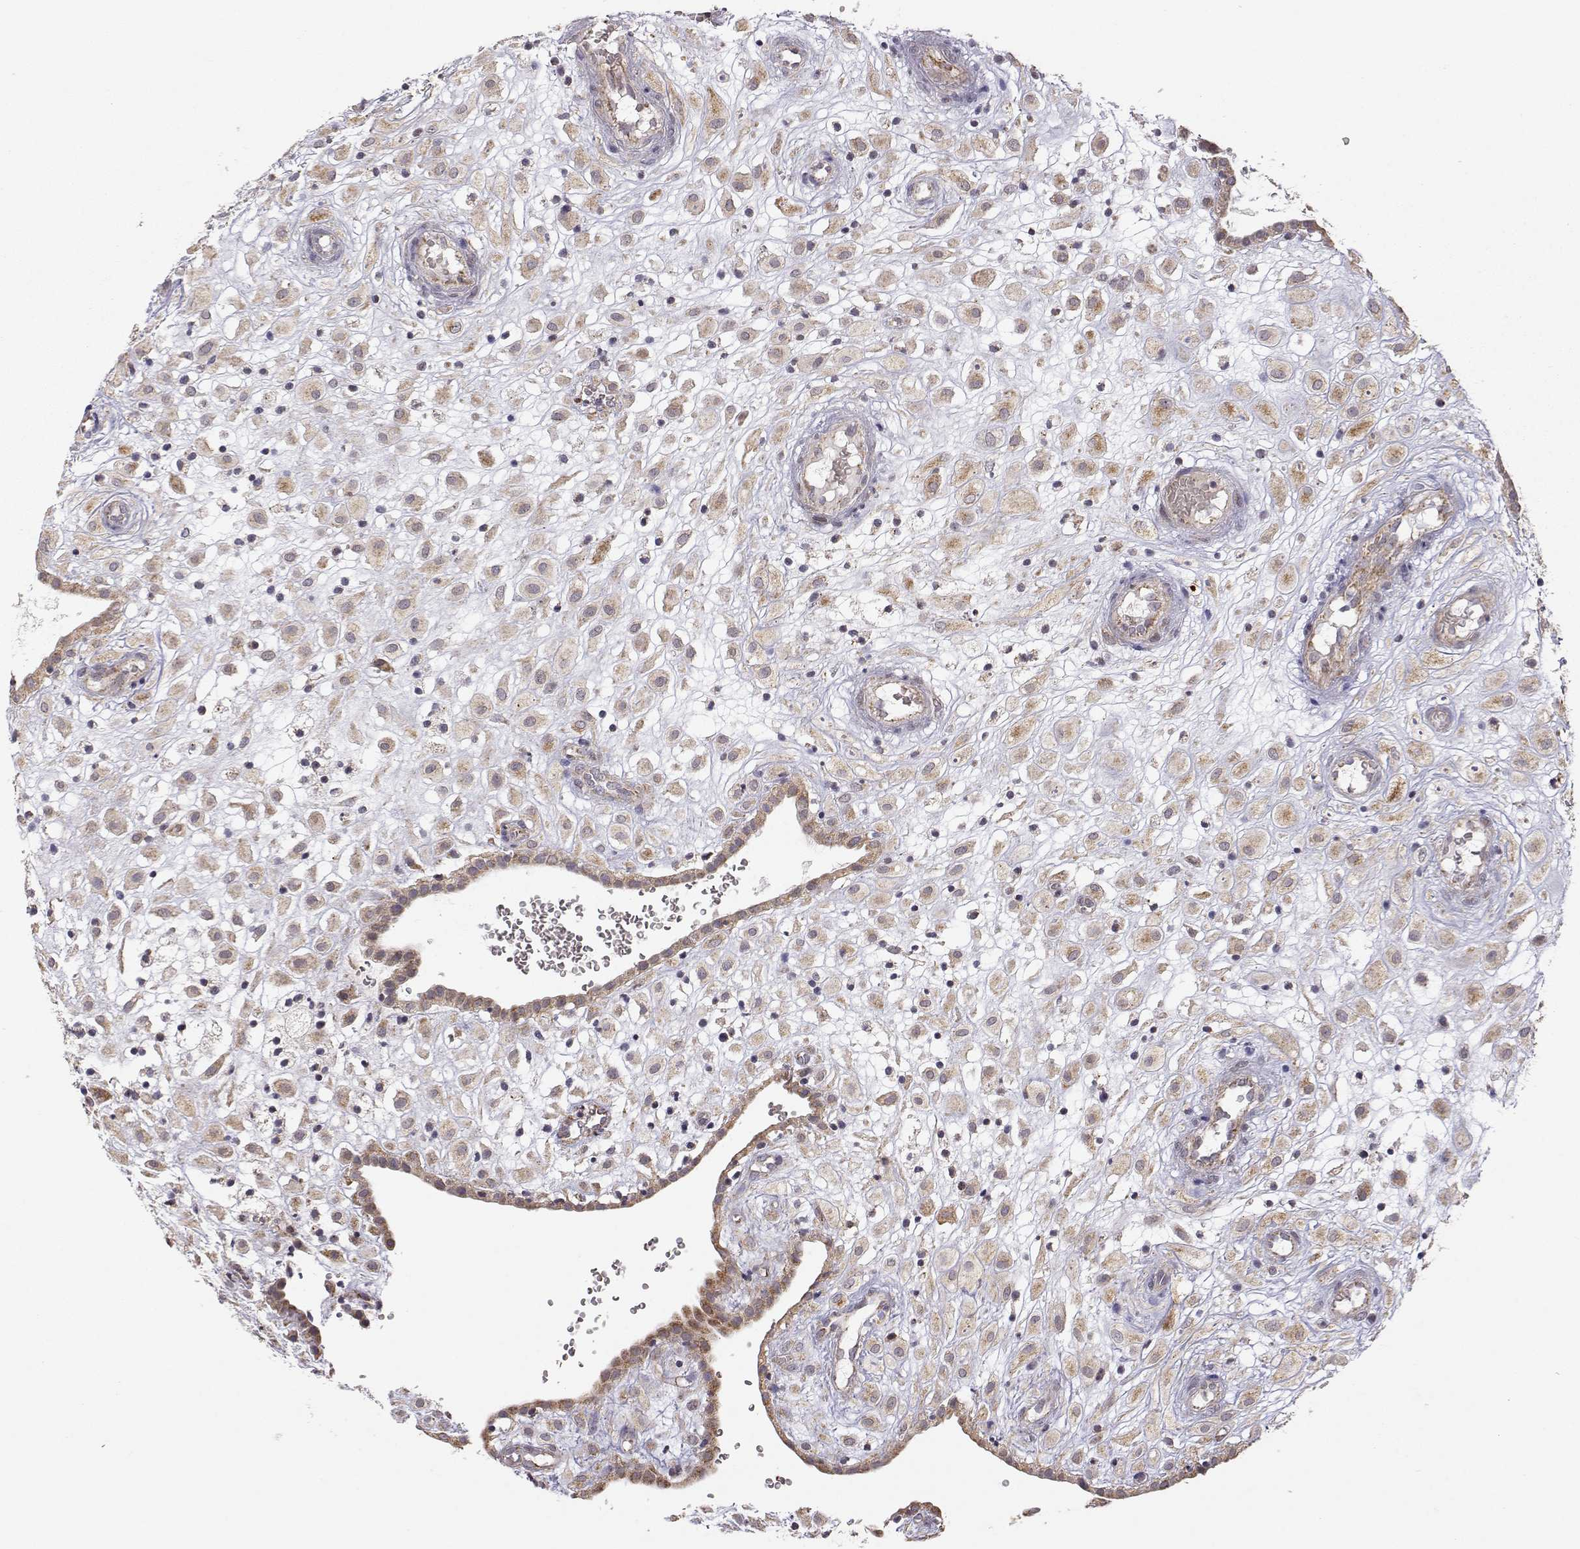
{"staining": {"intensity": "weak", "quantity": ">75%", "location": "cytoplasmic/membranous"}, "tissue": "placenta", "cell_type": "Decidual cells", "image_type": "normal", "snomed": [{"axis": "morphology", "description": "Normal tissue, NOS"}, {"axis": "topography", "description": "Placenta"}], "caption": "Immunohistochemistry (DAB (3,3'-diaminobenzidine)) staining of unremarkable human placenta exhibits weak cytoplasmic/membranous protein expression in approximately >75% of decidual cells. The staining was performed using DAB (3,3'-diaminobenzidine), with brown indicating positive protein expression. Nuclei are stained blue with hematoxylin.", "gene": "EXOG", "patient": {"sex": "female", "age": 24}}